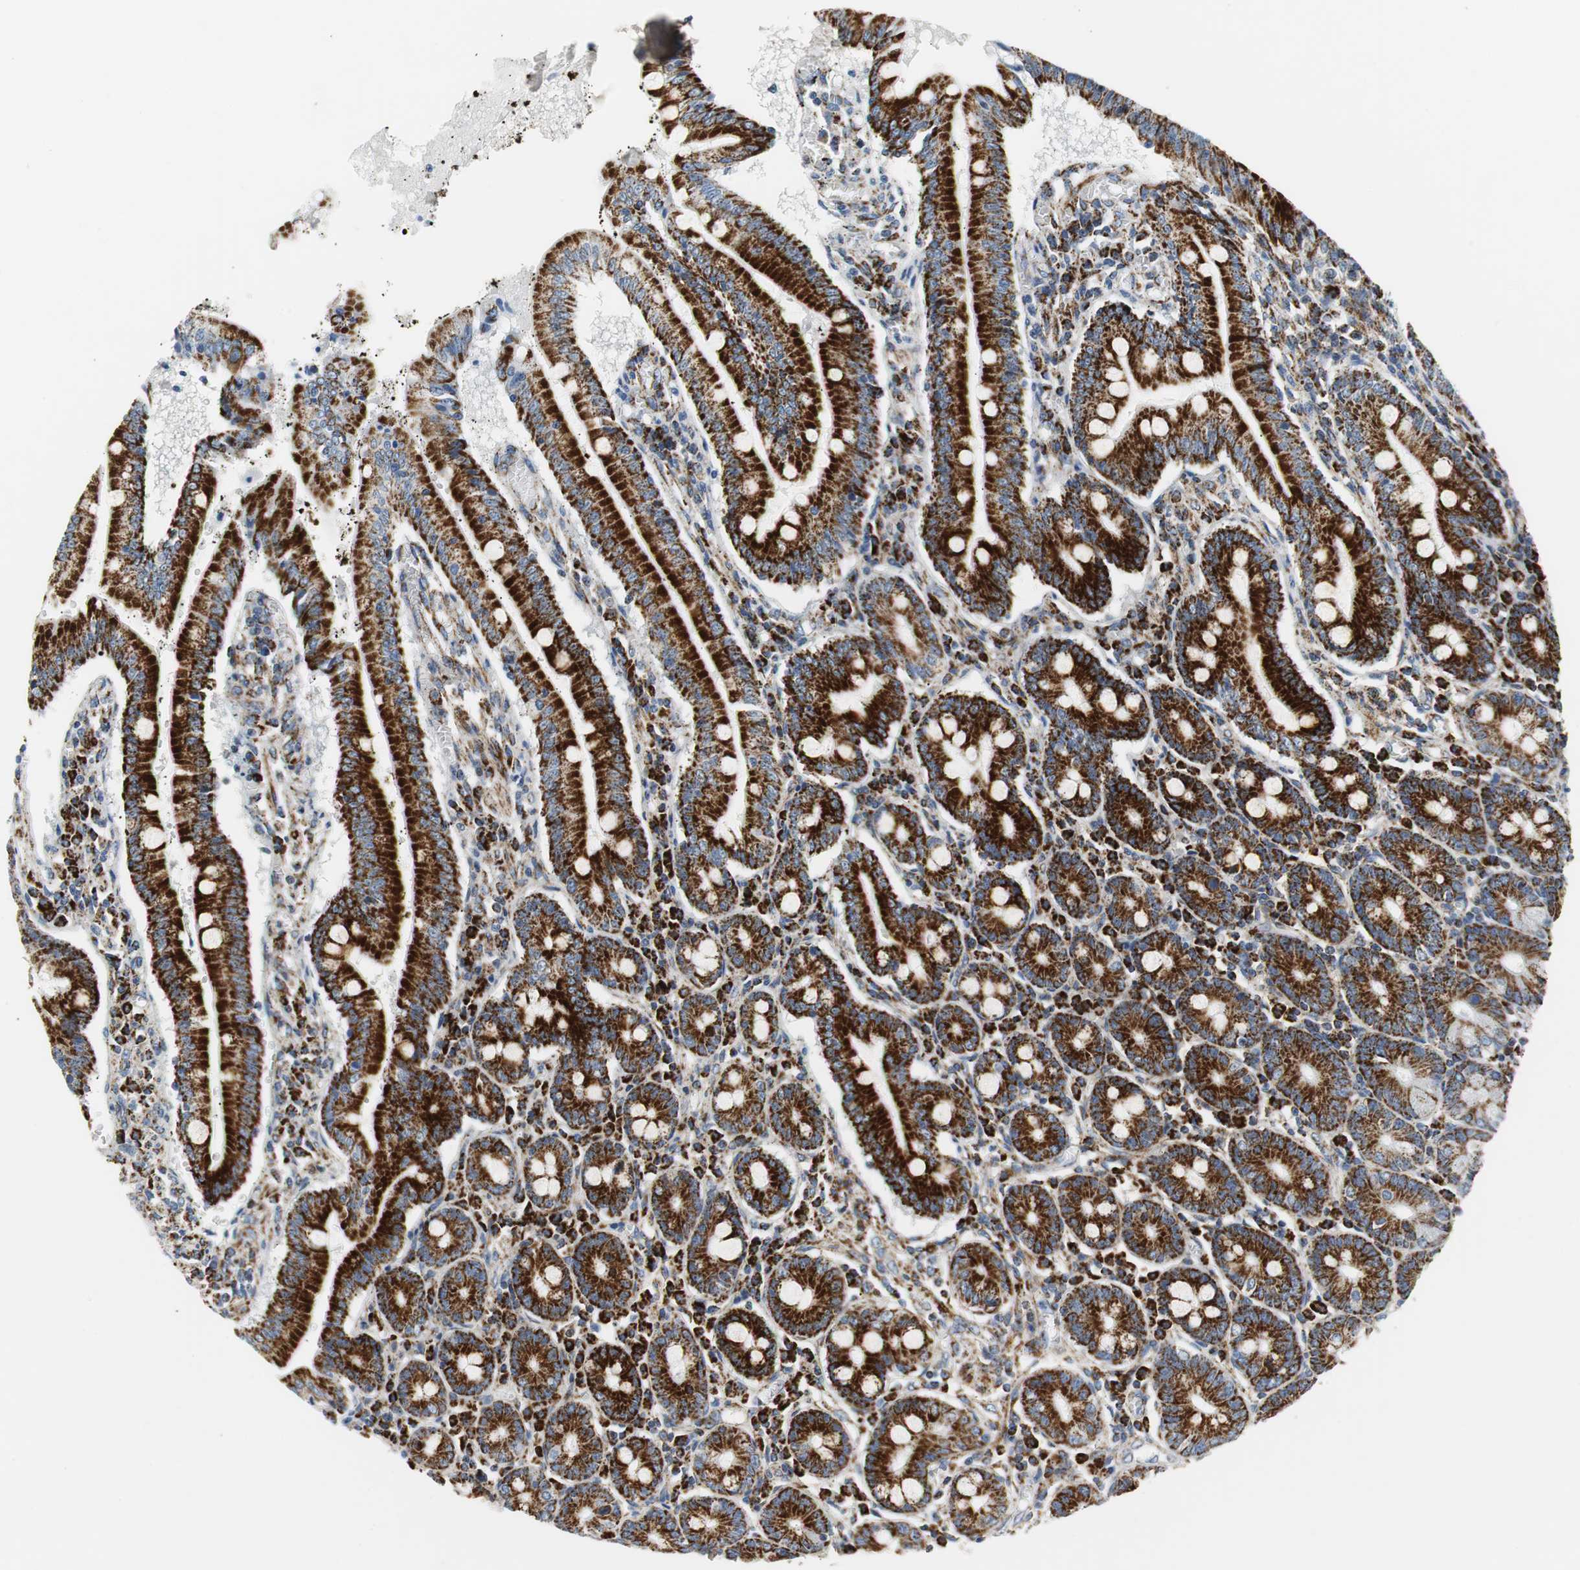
{"staining": {"intensity": "strong", "quantity": ">75%", "location": "cytoplasmic/membranous"}, "tissue": "small intestine", "cell_type": "Glandular cells", "image_type": "normal", "snomed": [{"axis": "morphology", "description": "Normal tissue, NOS"}, {"axis": "topography", "description": "Small intestine"}], "caption": "A brown stain shows strong cytoplasmic/membranous expression of a protein in glandular cells of unremarkable human small intestine. The protein of interest is stained brown, and the nuclei are stained in blue (DAB IHC with brightfield microscopy, high magnification).", "gene": "C1QTNF7", "patient": {"sex": "male", "age": 71}}